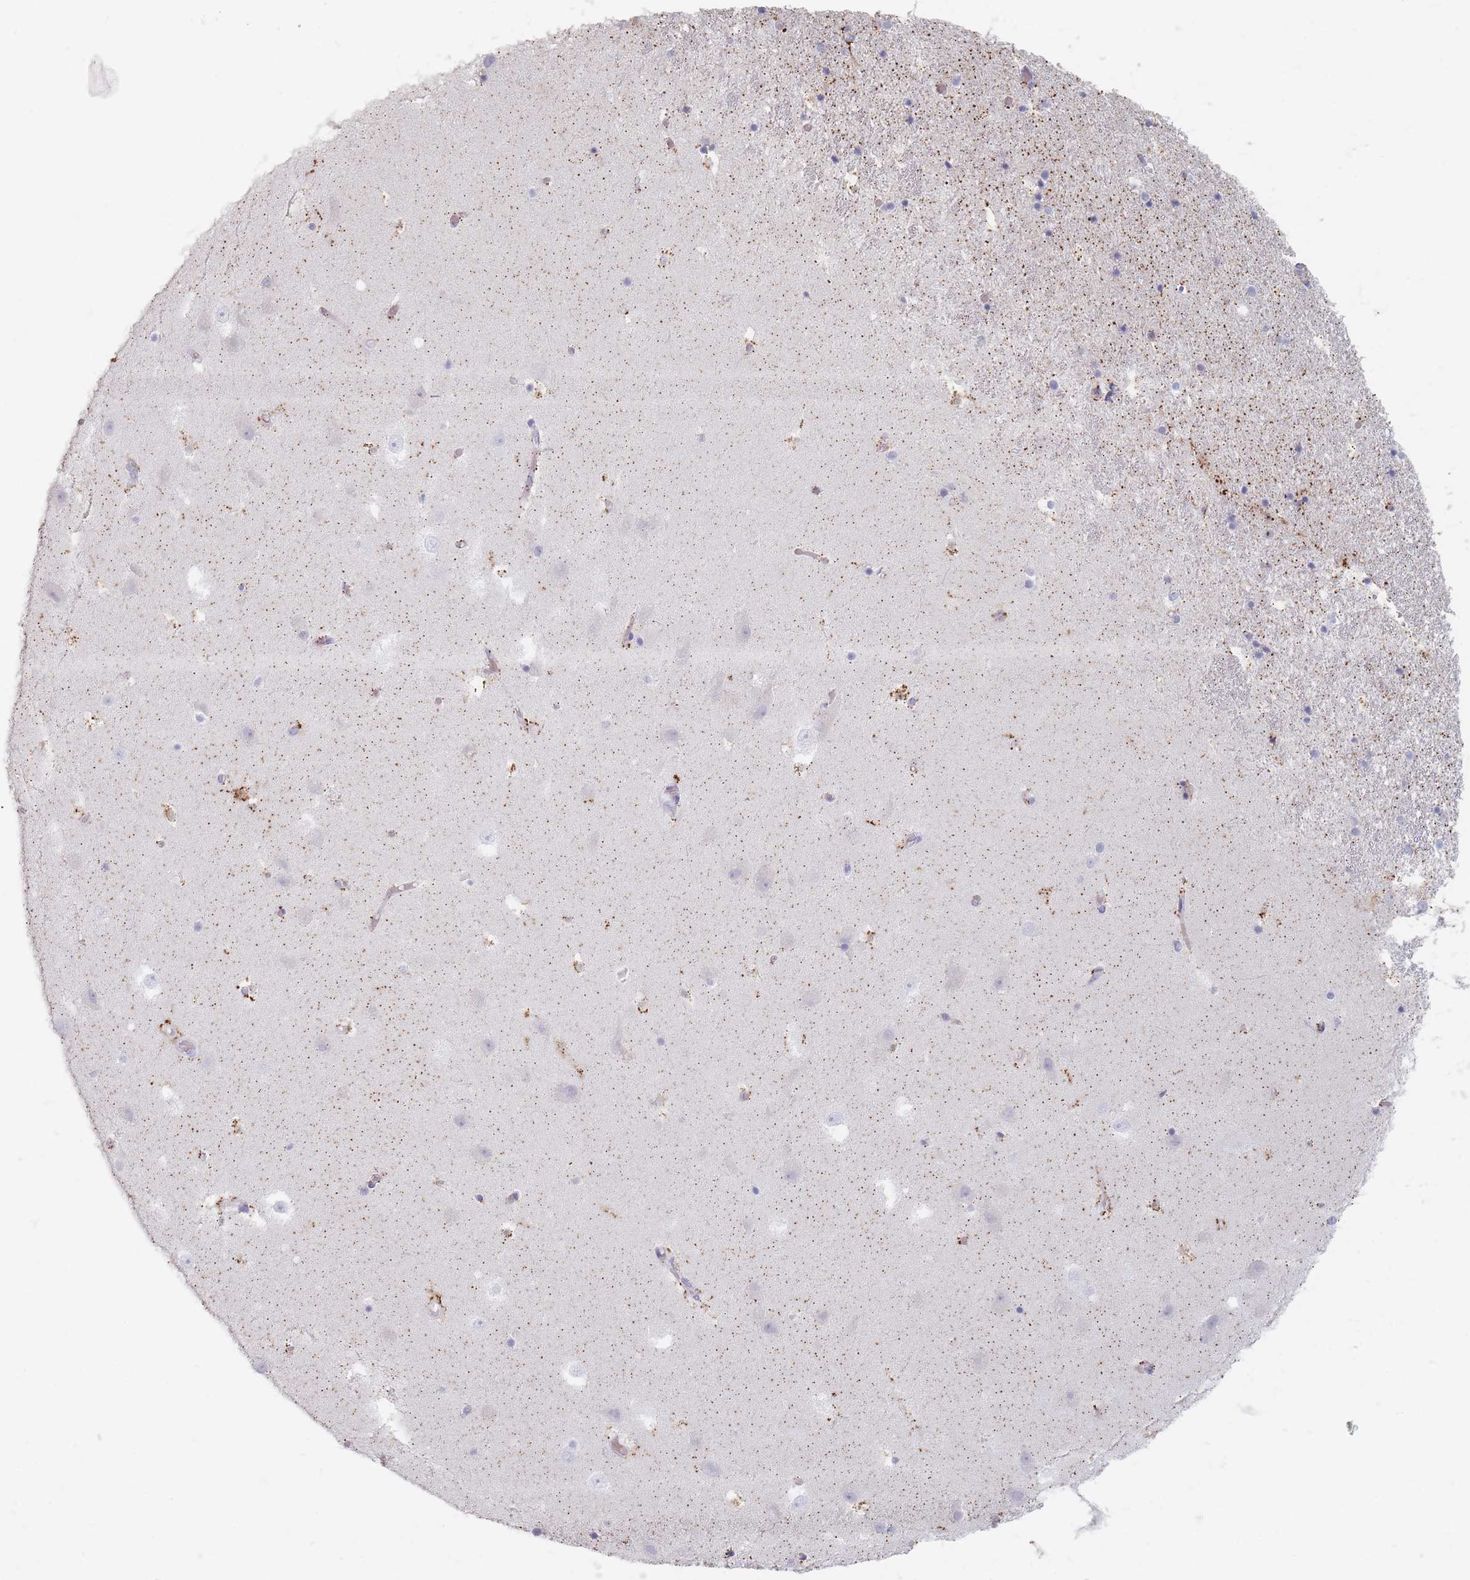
{"staining": {"intensity": "moderate", "quantity": "<25%", "location": "cytoplasmic/membranous"}, "tissue": "hippocampus", "cell_type": "Glial cells", "image_type": "normal", "snomed": [{"axis": "morphology", "description": "Normal tissue, NOS"}, {"axis": "topography", "description": "Hippocampus"}], "caption": "Protein expression analysis of benign human hippocampus reveals moderate cytoplasmic/membranous positivity in approximately <25% of glial cells.", "gene": "HELZ2", "patient": {"sex": "female", "age": 52}}